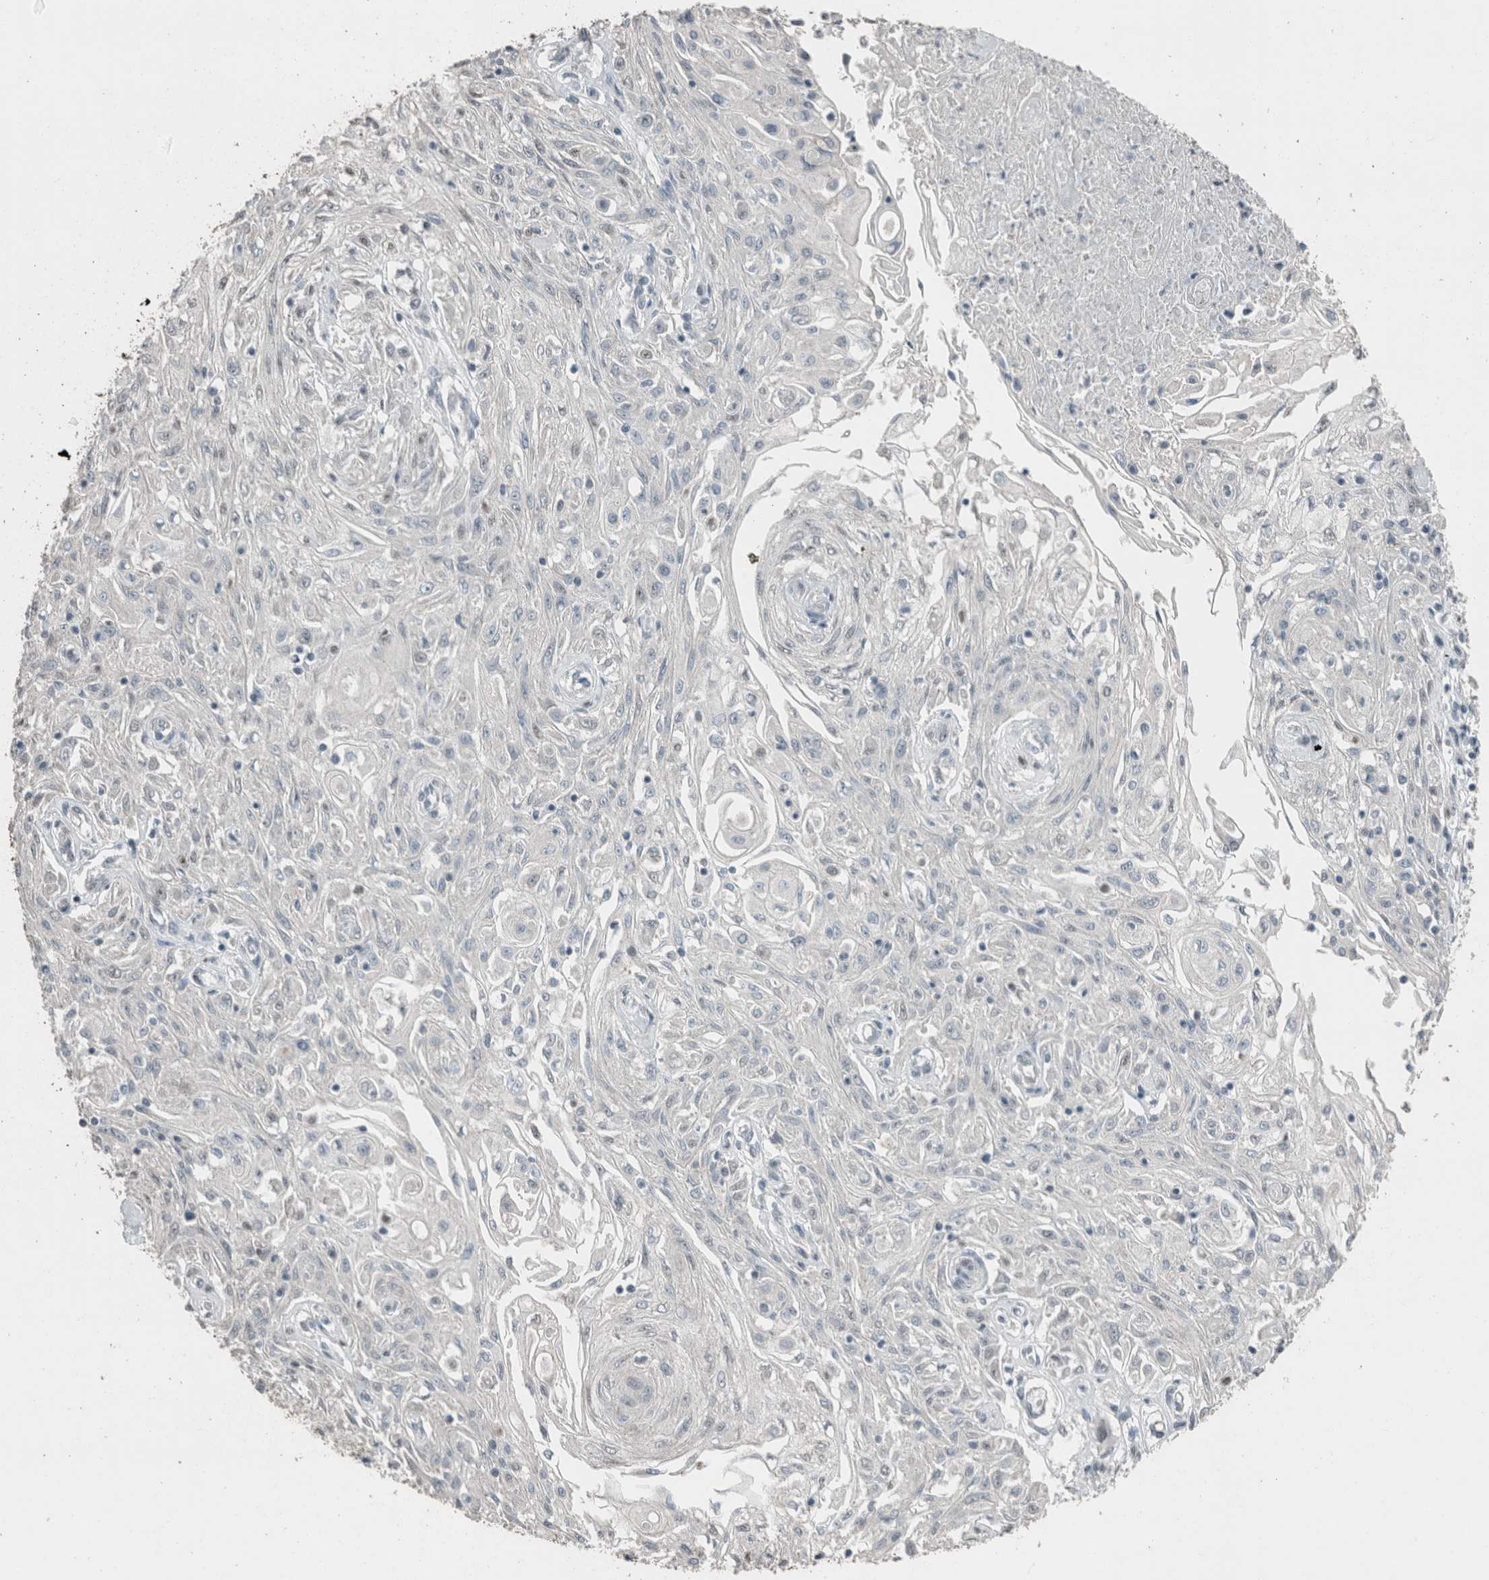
{"staining": {"intensity": "negative", "quantity": "none", "location": "none"}, "tissue": "skin cancer", "cell_type": "Tumor cells", "image_type": "cancer", "snomed": [{"axis": "morphology", "description": "Squamous cell carcinoma, NOS"}, {"axis": "morphology", "description": "Squamous cell carcinoma, metastatic, NOS"}, {"axis": "topography", "description": "Skin"}, {"axis": "topography", "description": "Lymph node"}], "caption": "Immunohistochemical staining of skin cancer (metastatic squamous cell carcinoma) demonstrates no significant expression in tumor cells. Brightfield microscopy of IHC stained with DAB (brown) and hematoxylin (blue), captured at high magnification.", "gene": "ACVR2B", "patient": {"sex": "male", "age": 75}}